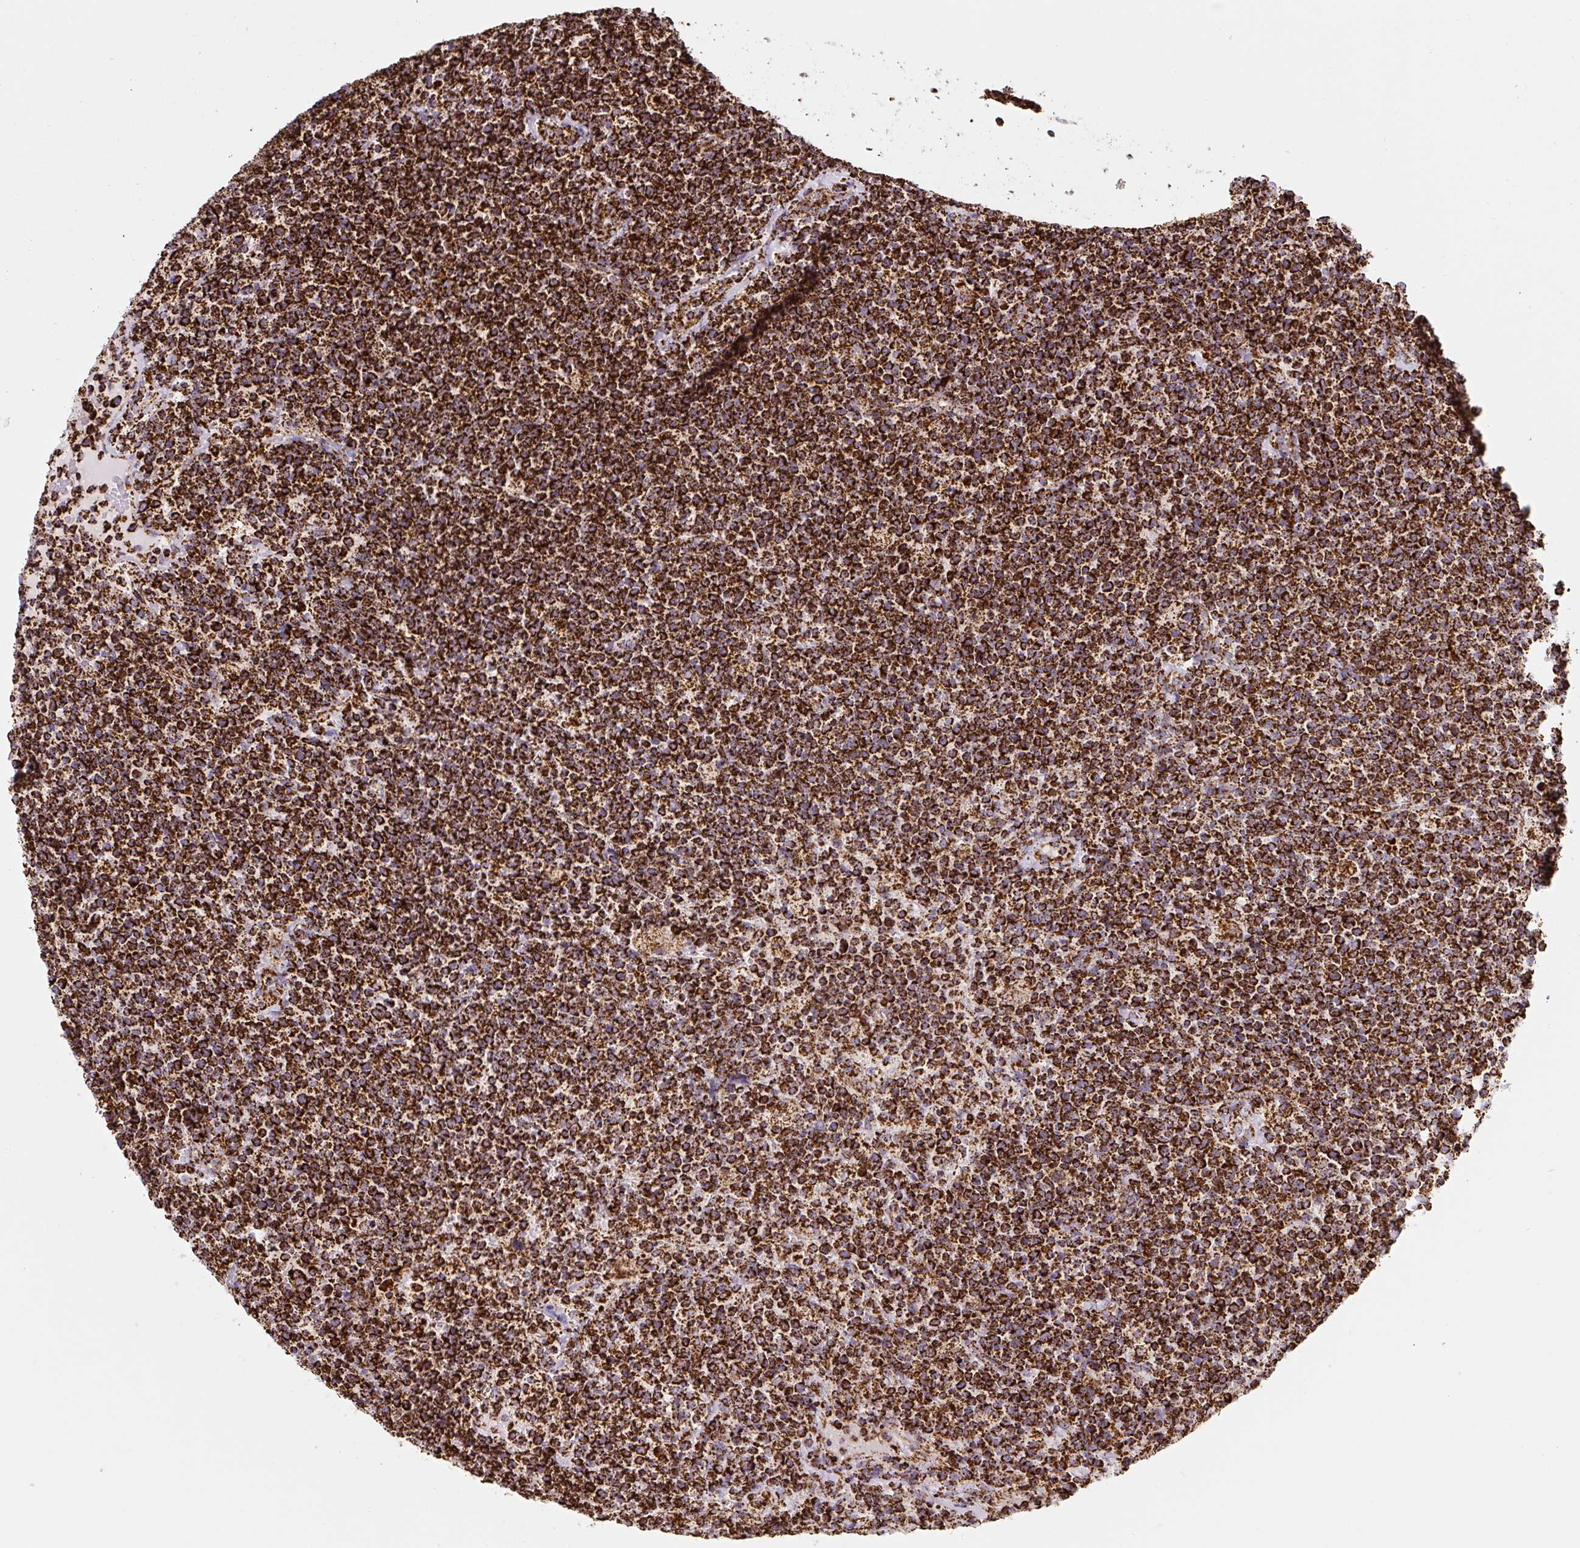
{"staining": {"intensity": "strong", "quantity": ">75%", "location": "cytoplasmic/membranous"}, "tissue": "lymphoma", "cell_type": "Tumor cells", "image_type": "cancer", "snomed": [{"axis": "morphology", "description": "Malignant lymphoma, non-Hodgkin's type, High grade"}, {"axis": "topography", "description": "Lymph node"}], "caption": "High-magnification brightfield microscopy of lymphoma stained with DAB (3,3'-diaminobenzidine) (brown) and counterstained with hematoxylin (blue). tumor cells exhibit strong cytoplasmic/membranous staining is appreciated in approximately>75% of cells.", "gene": "ATP5F1A", "patient": {"sex": "male", "age": 61}}